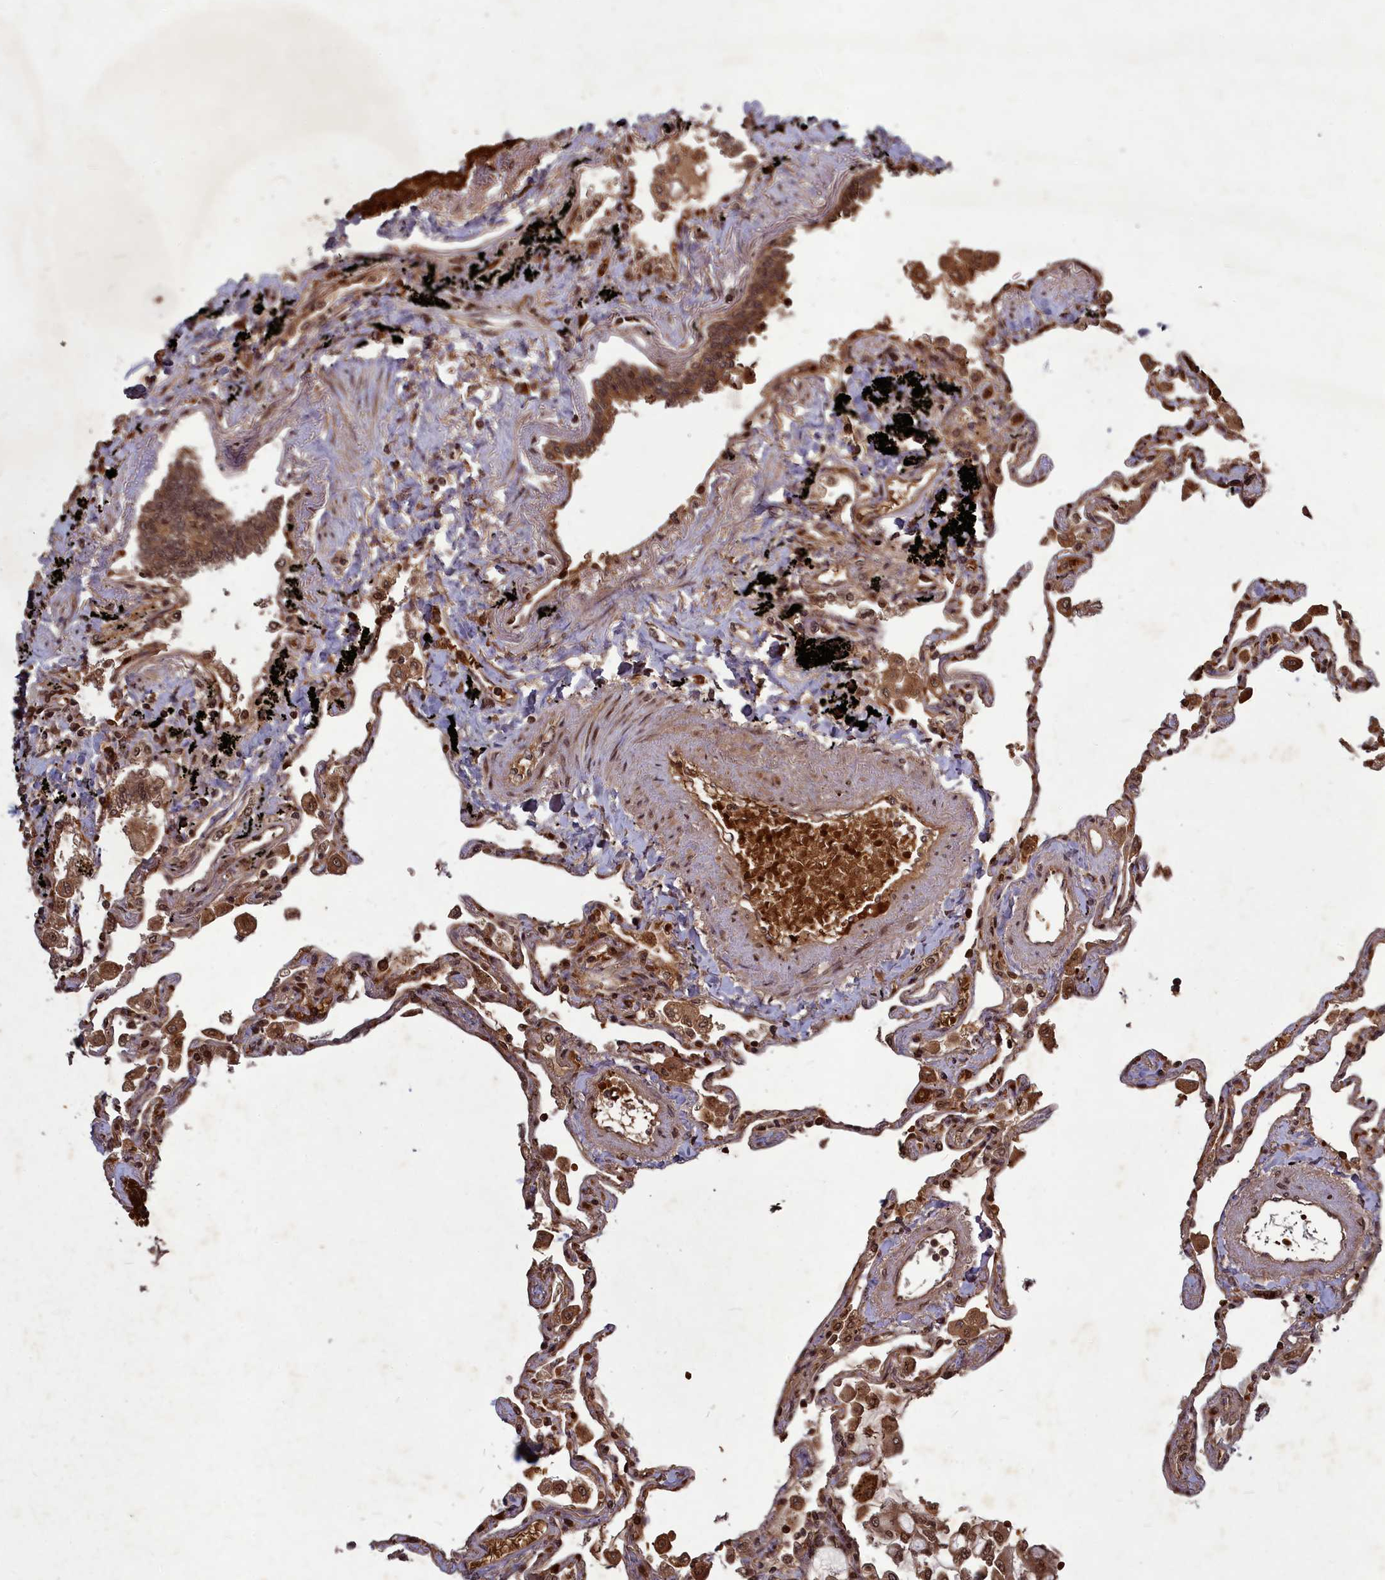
{"staining": {"intensity": "strong", "quantity": ">75%", "location": "nuclear"}, "tissue": "lung", "cell_type": "Alveolar cells", "image_type": "normal", "snomed": [{"axis": "morphology", "description": "Normal tissue, NOS"}, {"axis": "topography", "description": "Lung"}], "caption": "Protein analysis of normal lung shows strong nuclear expression in about >75% of alveolar cells. The staining was performed using DAB (3,3'-diaminobenzidine) to visualize the protein expression in brown, while the nuclei were stained in blue with hematoxylin (Magnification: 20x).", "gene": "SRMS", "patient": {"sex": "female", "age": 67}}